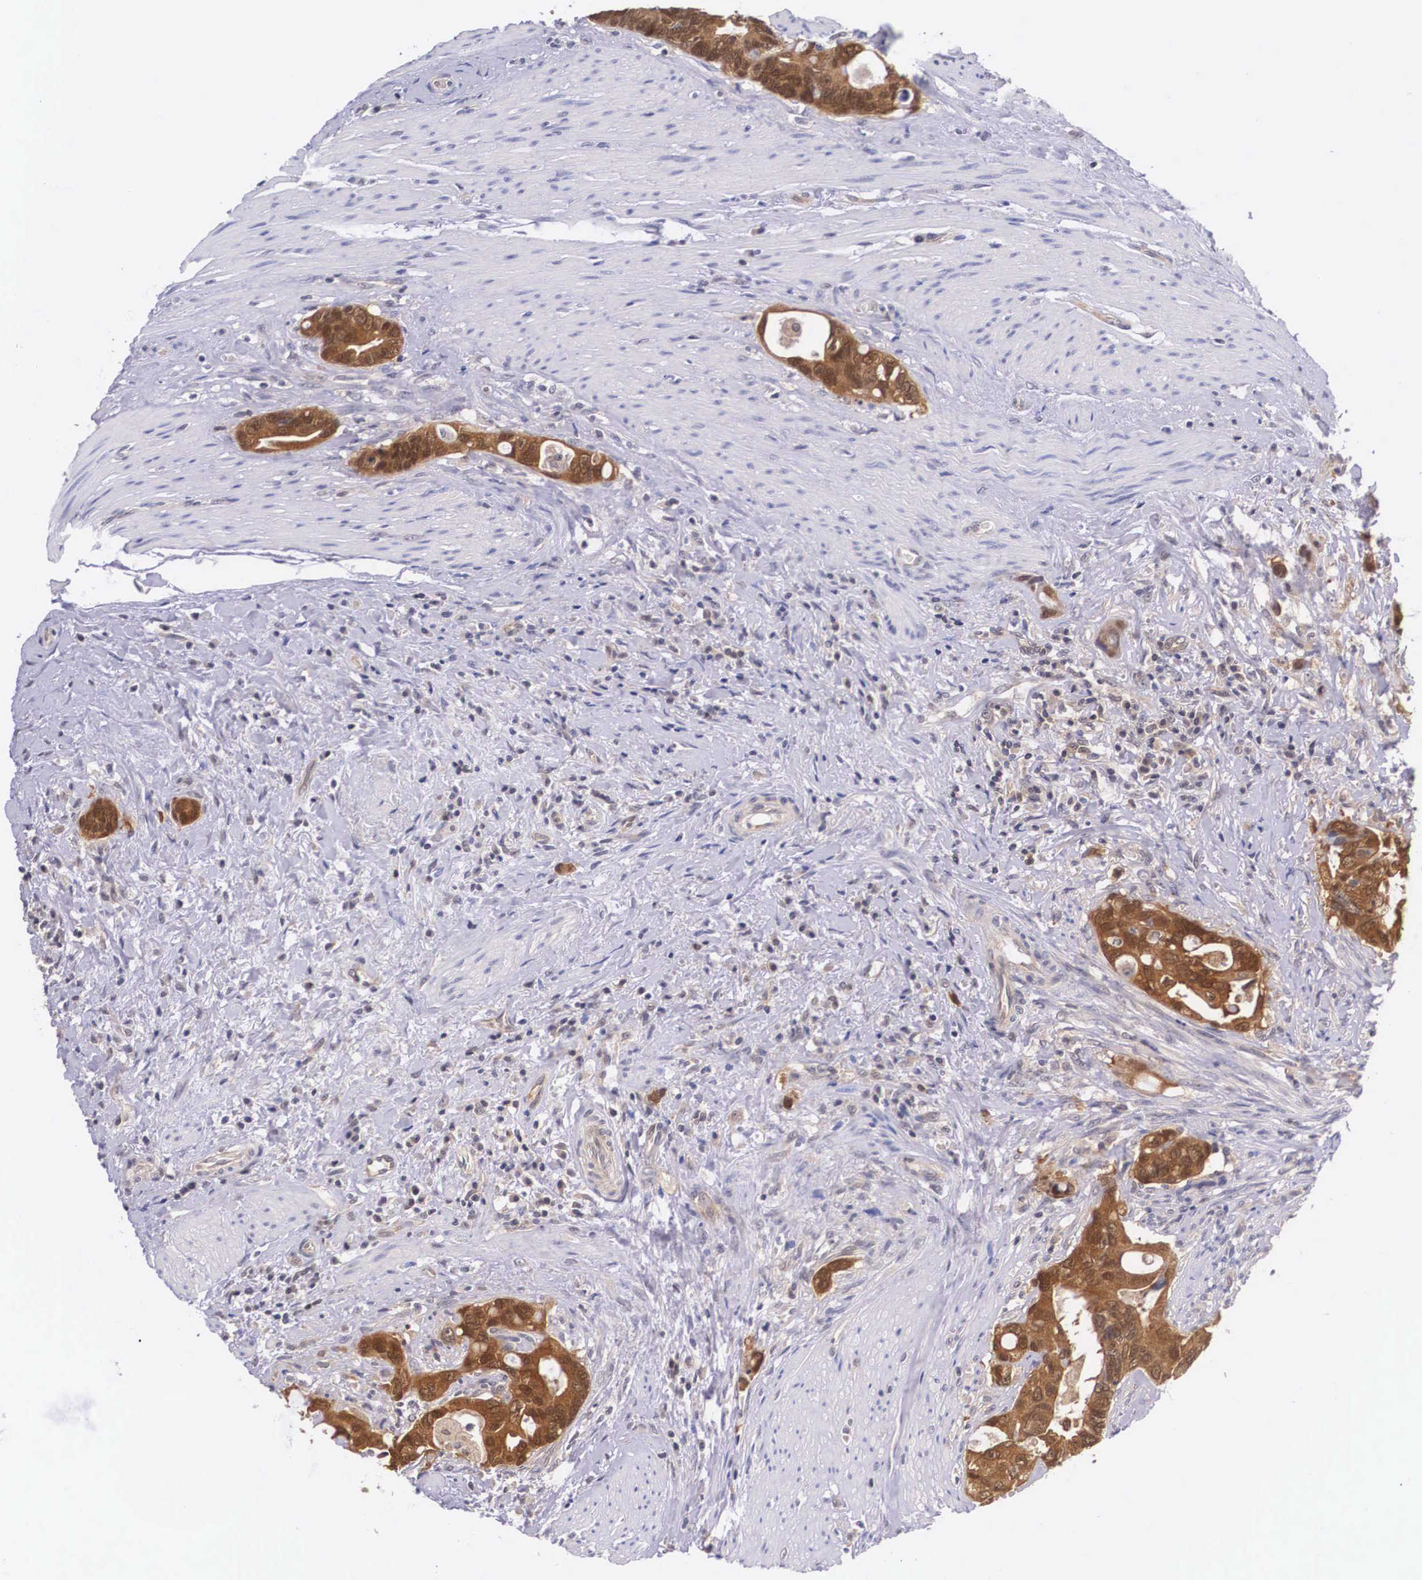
{"staining": {"intensity": "strong", "quantity": ">75%", "location": "cytoplasmic/membranous"}, "tissue": "colorectal cancer", "cell_type": "Tumor cells", "image_type": "cancer", "snomed": [{"axis": "morphology", "description": "Adenocarcinoma, NOS"}, {"axis": "topography", "description": "Rectum"}], "caption": "A histopathology image showing strong cytoplasmic/membranous expression in approximately >75% of tumor cells in adenocarcinoma (colorectal), as visualized by brown immunohistochemical staining.", "gene": "IGBP1", "patient": {"sex": "female", "age": 57}}